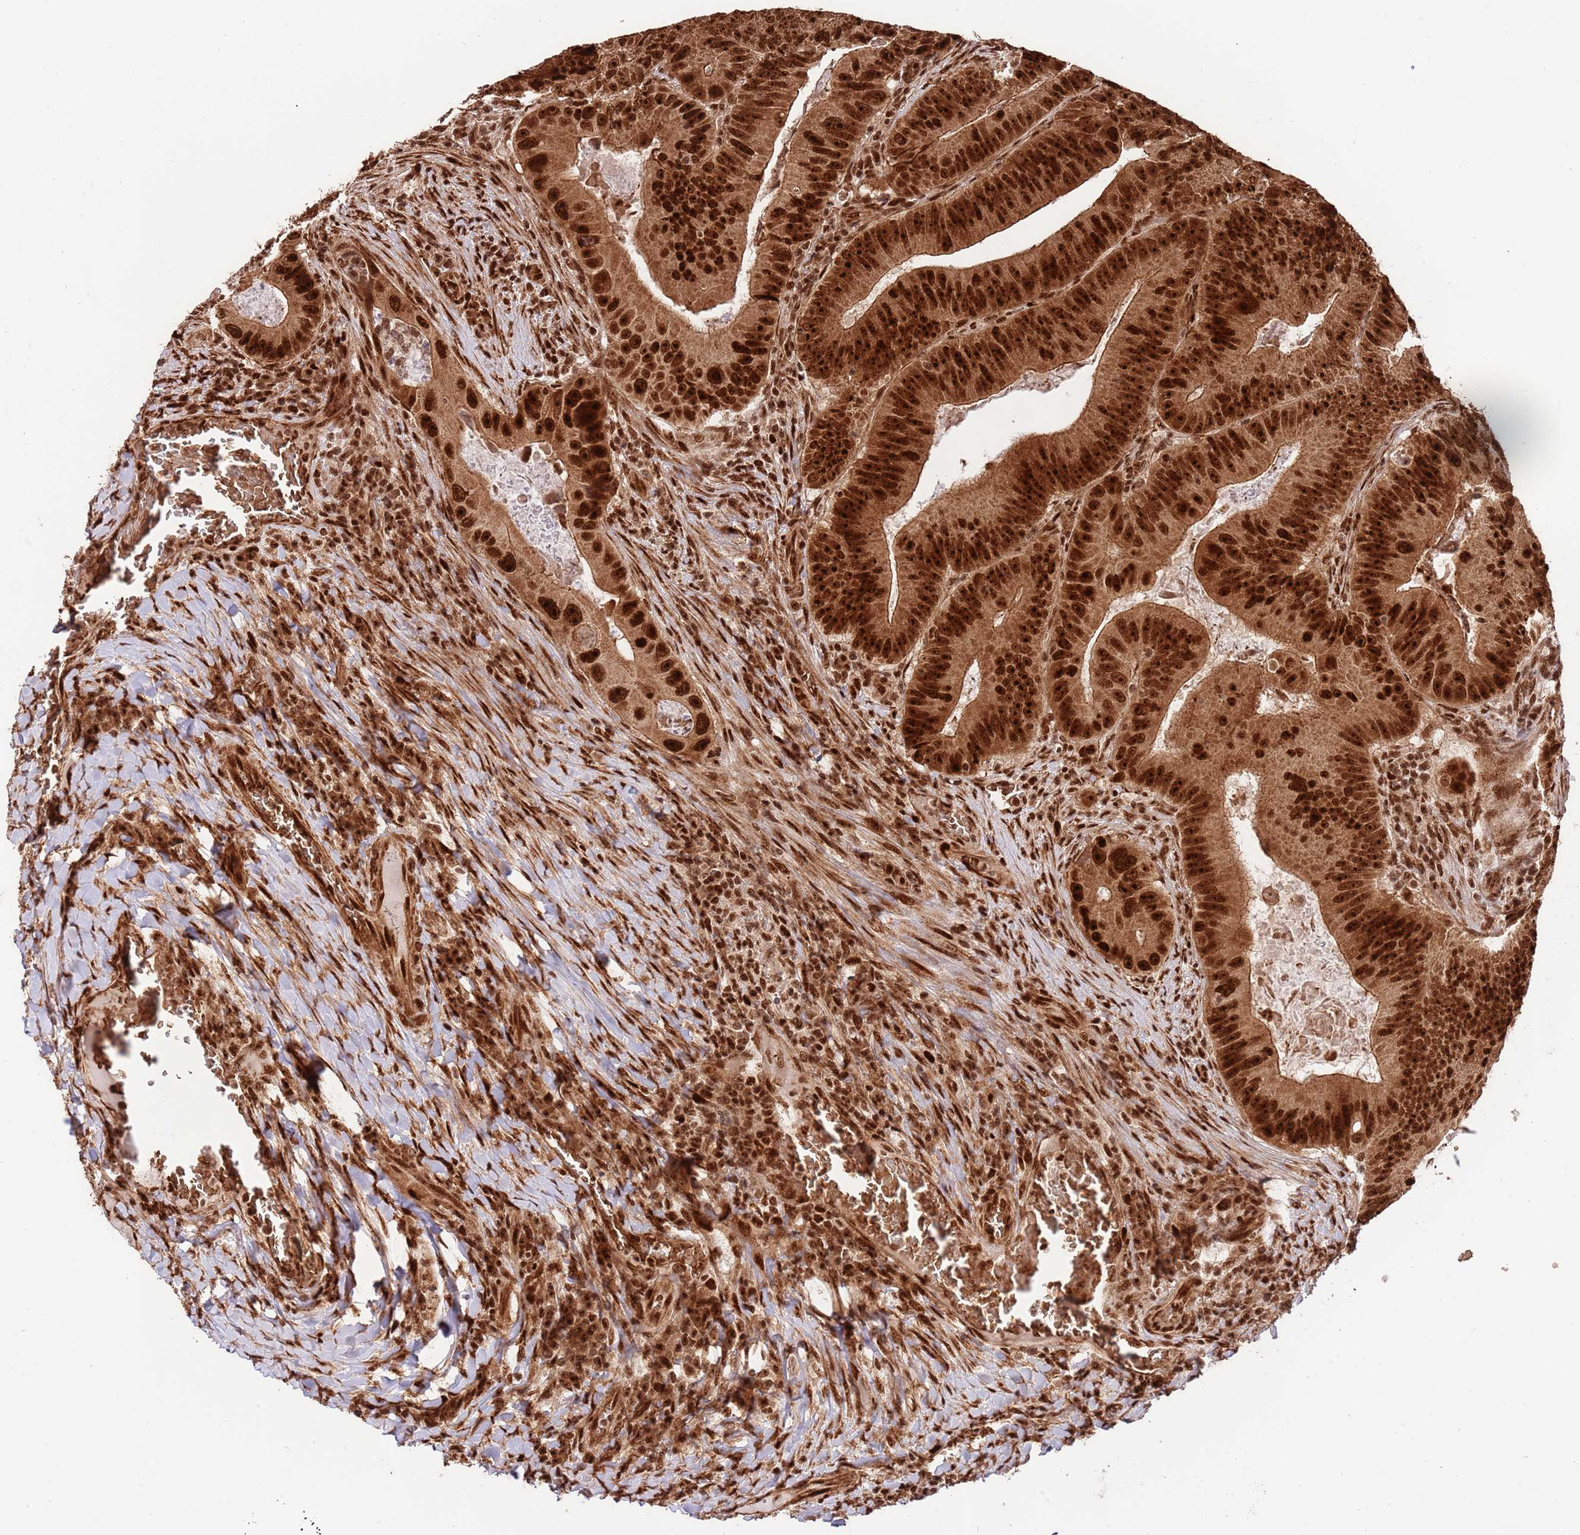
{"staining": {"intensity": "strong", "quantity": ">75%", "location": "cytoplasmic/membranous,nuclear"}, "tissue": "colorectal cancer", "cell_type": "Tumor cells", "image_type": "cancer", "snomed": [{"axis": "morphology", "description": "Adenocarcinoma, NOS"}, {"axis": "topography", "description": "Colon"}], "caption": "An immunohistochemistry (IHC) image of neoplastic tissue is shown. Protein staining in brown highlights strong cytoplasmic/membranous and nuclear positivity in adenocarcinoma (colorectal) within tumor cells. Immunohistochemistry stains the protein of interest in brown and the nuclei are stained blue.", "gene": "RIF1", "patient": {"sex": "female", "age": 86}}